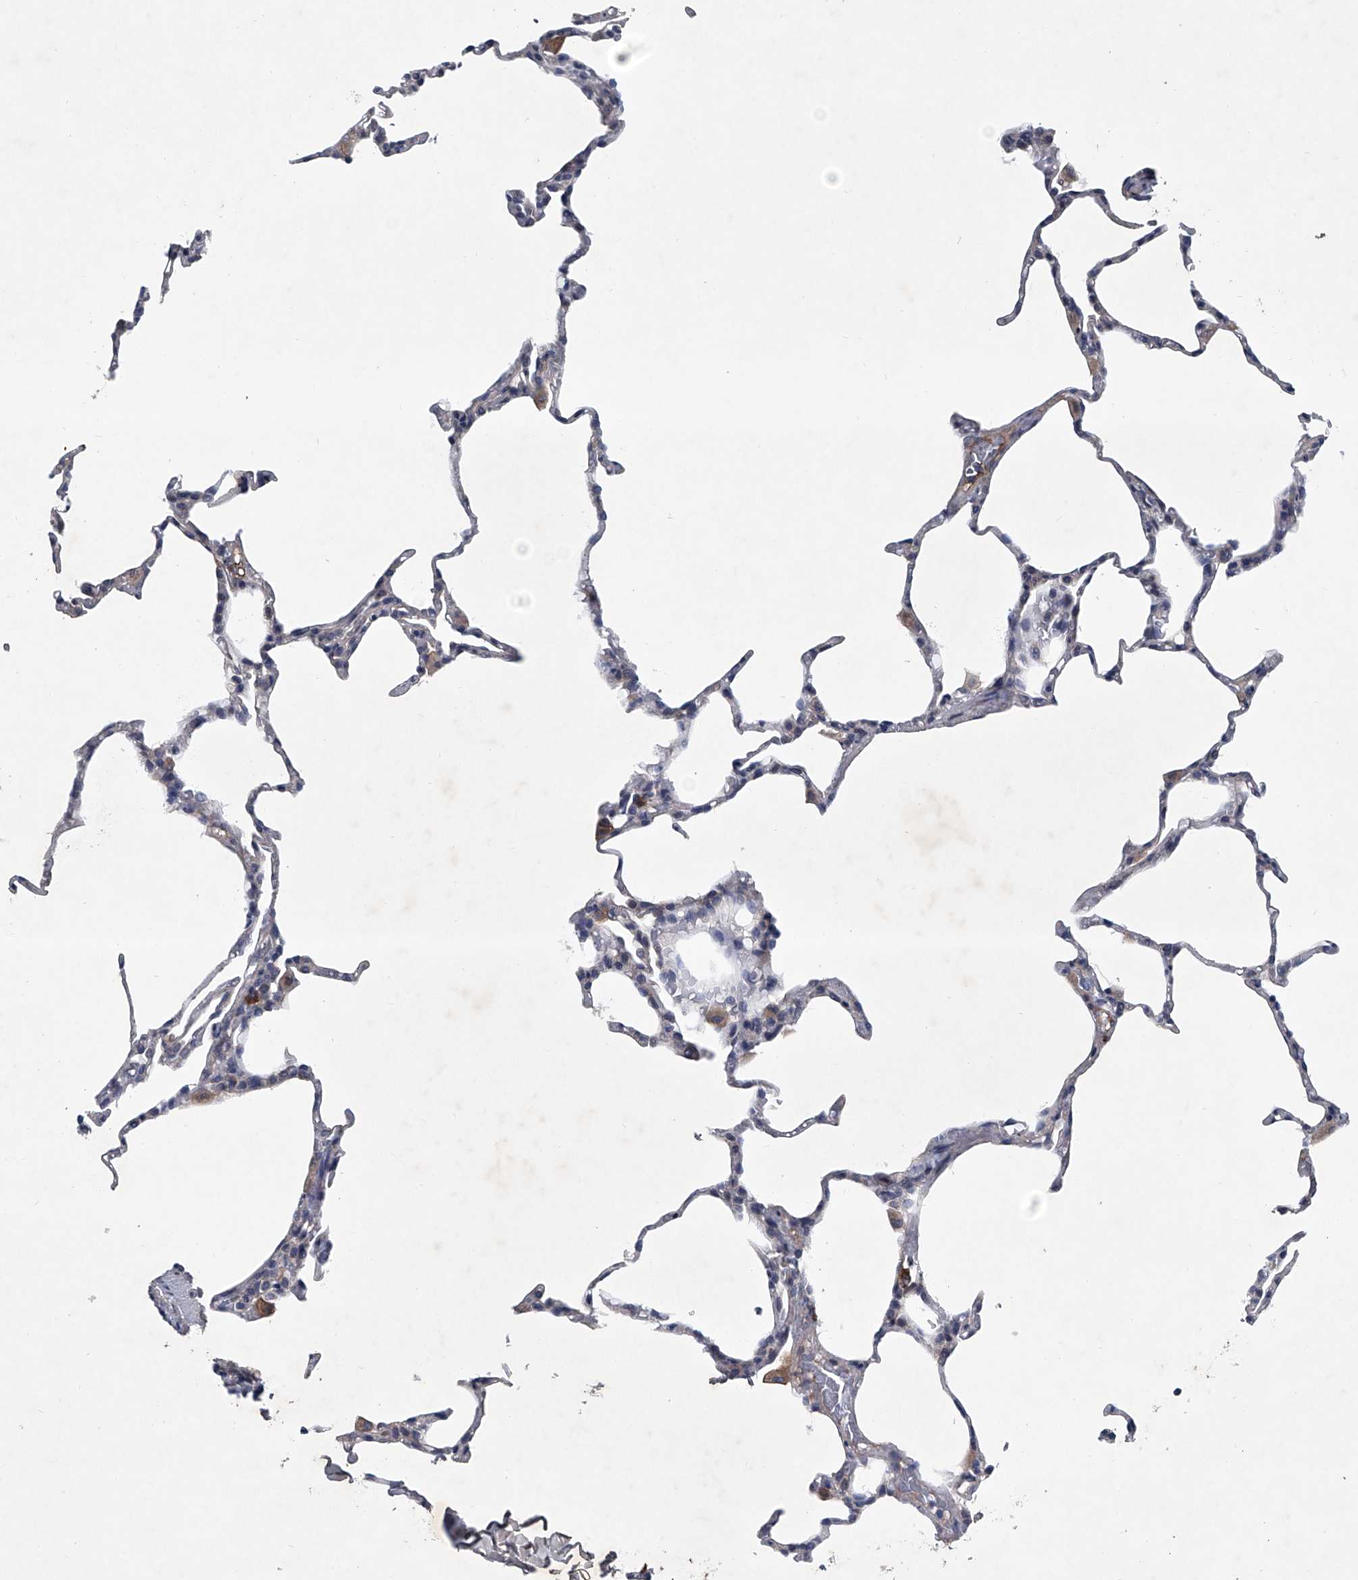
{"staining": {"intensity": "negative", "quantity": "none", "location": "none"}, "tissue": "lung", "cell_type": "Alveolar cells", "image_type": "normal", "snomed": [{"axis": "morphology", "description": "Normal tissue, NOS"}, {"axis": "topography", "description": "Lung"}], "caption": "Immunohistochemistry (IHC) of unremarkable lung demonstrates no expression in alveolar cells.", "gene": "ABCG1", "patient": {"sex": "male", "age": 20}}